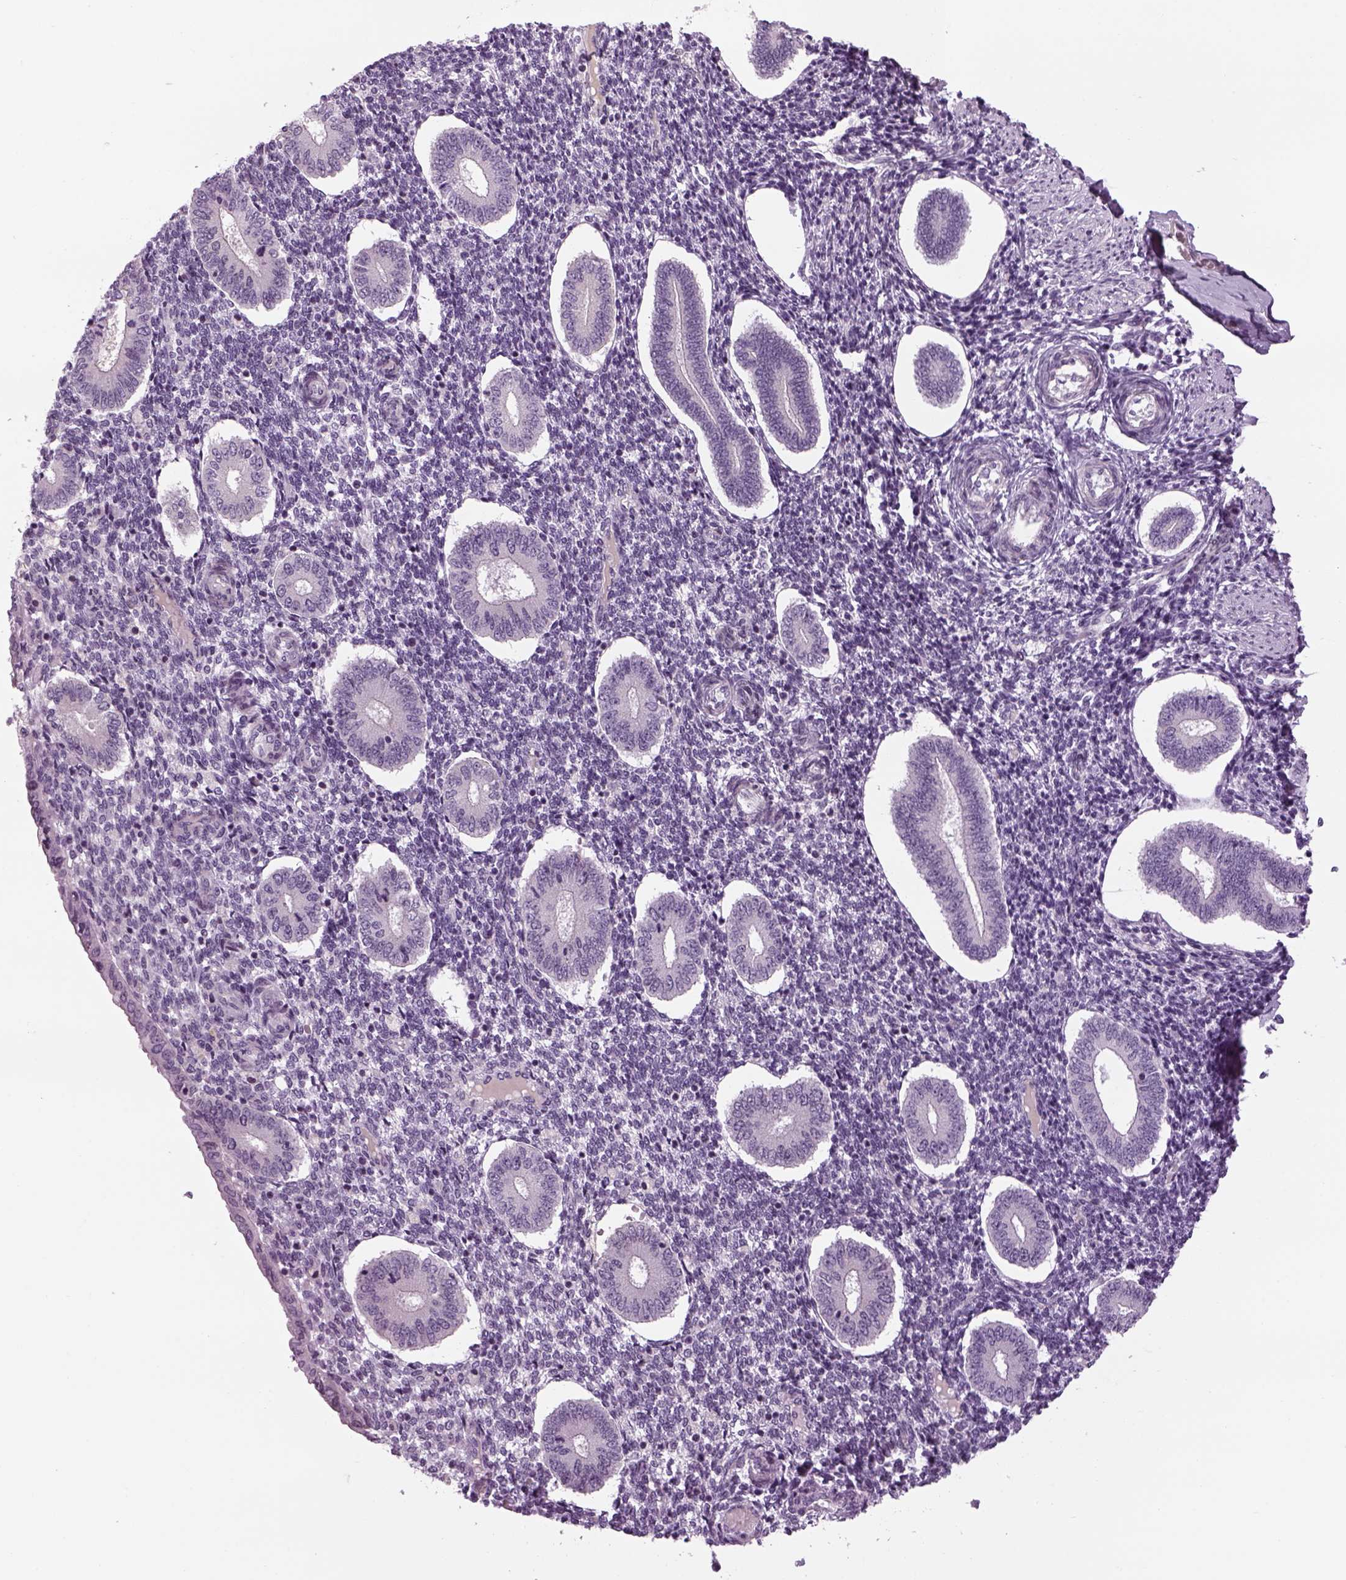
{"staining": {"intensity": "negative", "quantity": "none", "location": "none"}, "tissue": "endometrium", "cell_type": "Cells in endometrial stroma", "image_type": "normal", "snomed": [{"axis": "morphology", "description": "Normal tissue, NOS"}, {"axis": "topography", "description": "Endometrium"}], "caption": "The photomicrograph demonstrates no significant staining in cells in endometrial stroma of endometrium.", "gene": "LRRIQ3", "patient": {"sex": "female", "age": 40}}